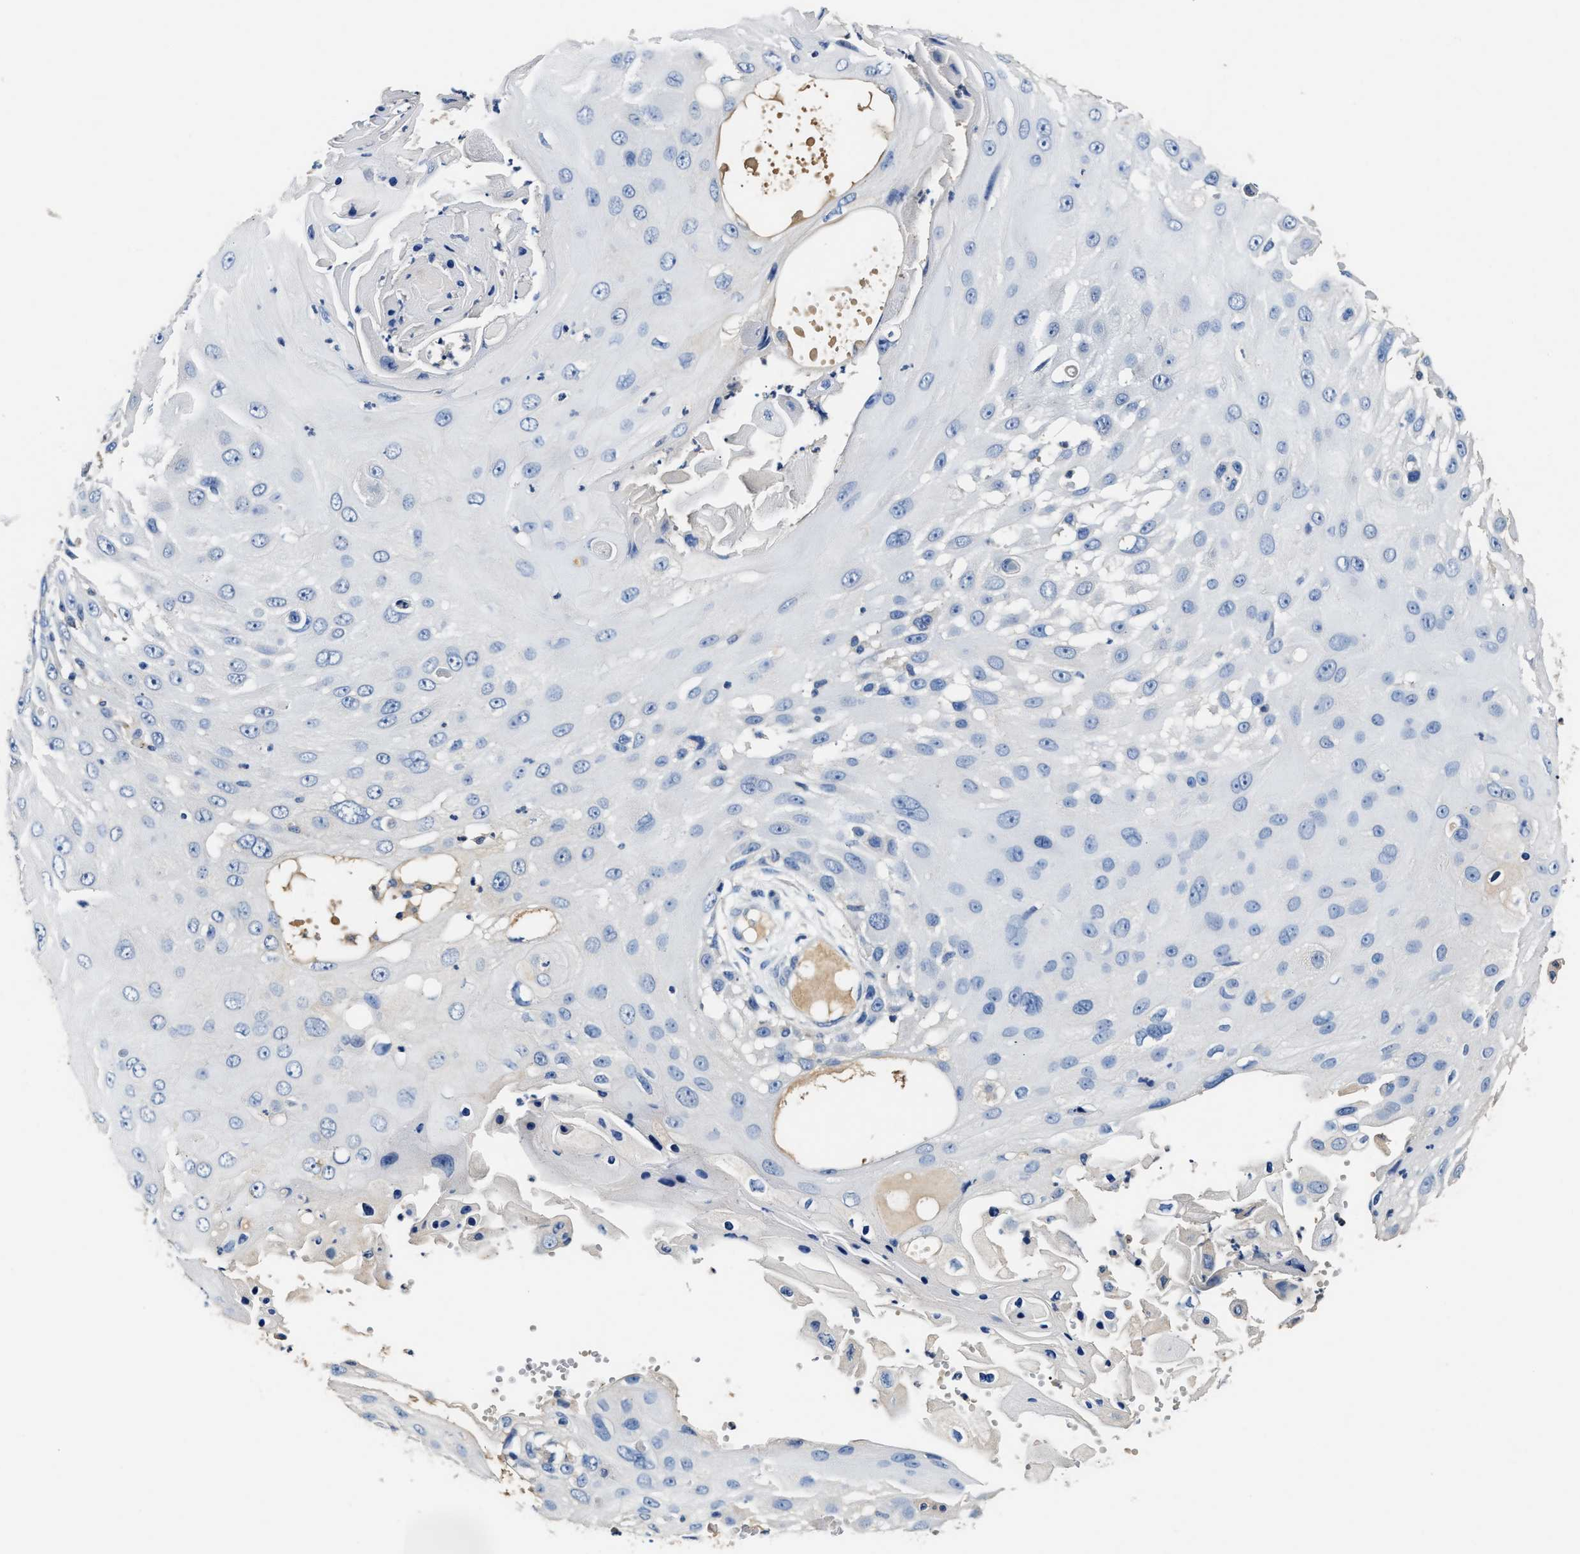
{"staining": {"intensity": "negative", "quantity": "none", "location": "none"}, "tissue": "skin cancer", "cell_type": "Tumor cells", "image_type": "cancer", "snomed": [{"axis": "morphology", "description": "Squamous cell carcinoma, NOS"}, {"axis": "topography", "description": "Skin"}], "caption": "This is an IHC image of human skin cancer (squamous cell carcinoma). There is no staining in tumor cells.", "gene": "SLCO2B1", "patient": {"sex": "female", "age": 44}}